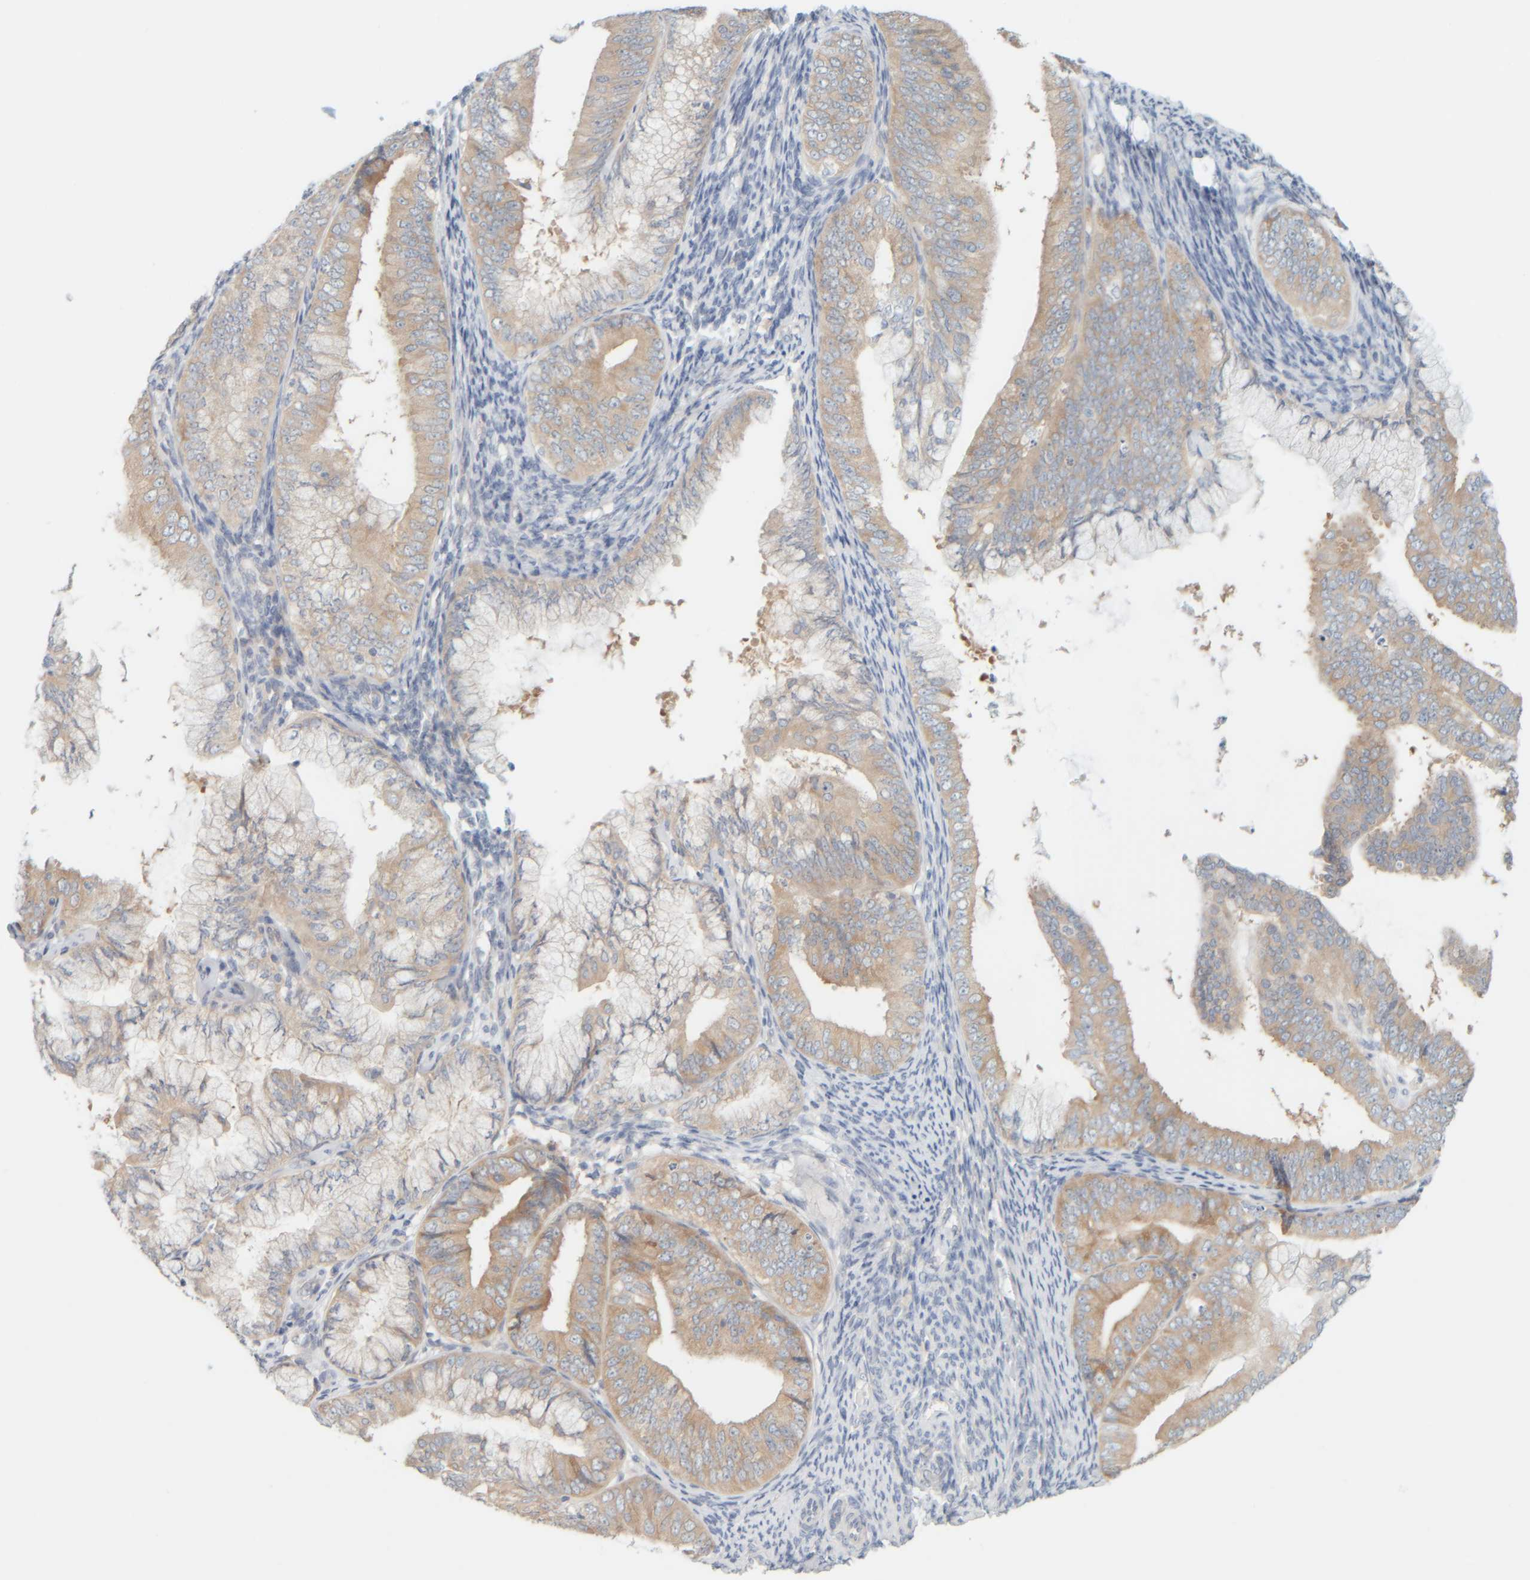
{"staining": {"intensity": "moderate", "quantity": ">75%", "location": "cytoplasmic/membranous"}, "tissue": "endometrial cancer", "cell_type": "Tumor cells", "image_type": "cancer", "snomed": [{"axis": "morphology", "description": "Adenocarcinoma, NOS"}, {"axis": "topography", "description": "Endometrium"}], "caption": "Immunohistochemistry photomicrograph of adenocarcinoma (endometrial) stained for a protein (brown), which demonstrates medium levels of moderate cytoplasmic/membranous expression in approximately >75% of tumor cells.", "gene": "PTGES3L-AARSD1", "patient": {"sex": "female", "age": 63}}